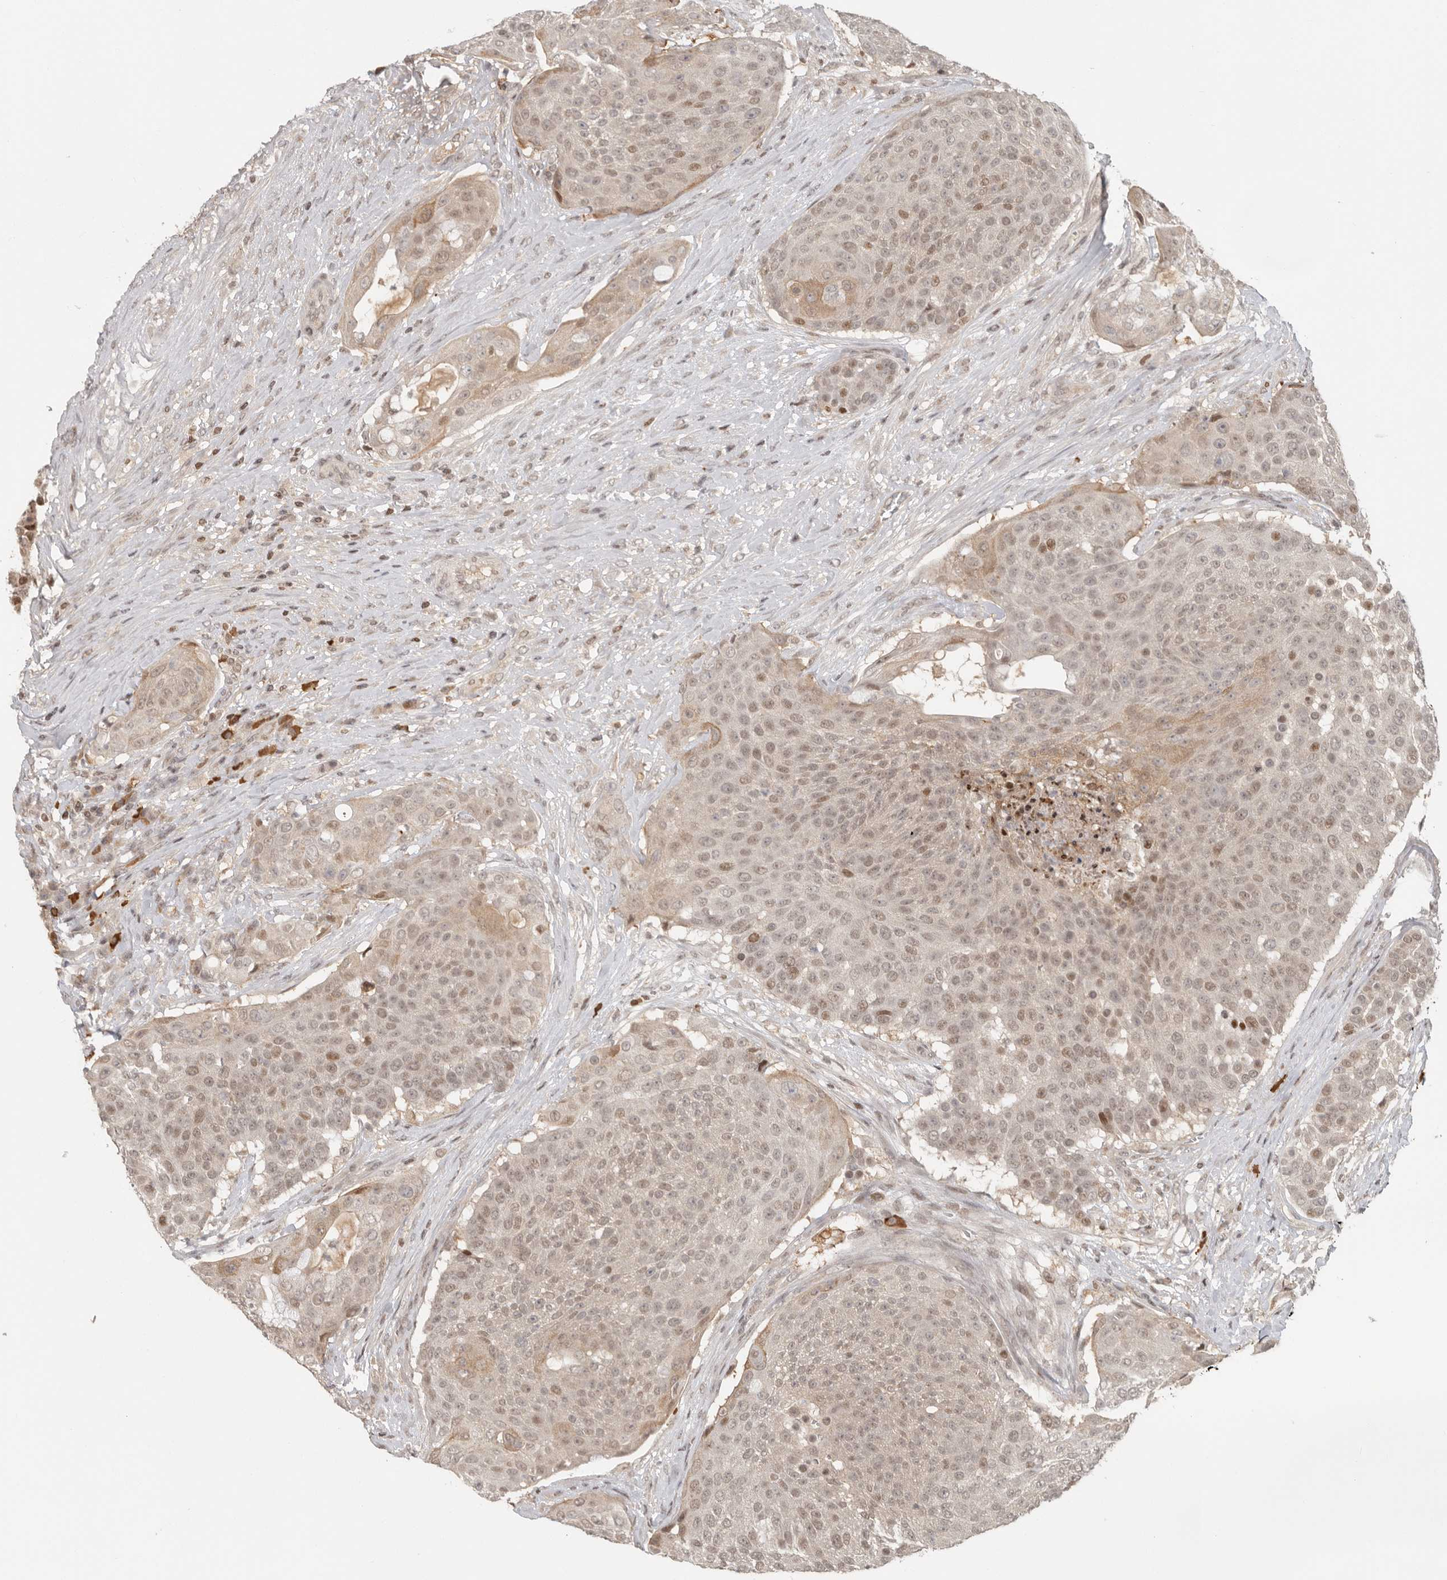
{"staining": {"intensity": "moderate", "quantity": "<25%", "location": "nuclear"}, "tissue": "urothelial cancer", "cell_type": "Tumor cells", "image_type": "cancer", "snomed": [{"axis": "morphology", "description": "Urothelial carcinoma, High grade"}, {"axis": "topography", "description": "Urinary bladder"}], "caption": "DAB (3,3'-diaminobenzidine) immunohistochemical staining of human urothelial cancer exhibits moderate nuclear protein expression in about <25% of tumor cells.", "gene": "PSMA5", "patient": {"sex": "female", "age": 63}}